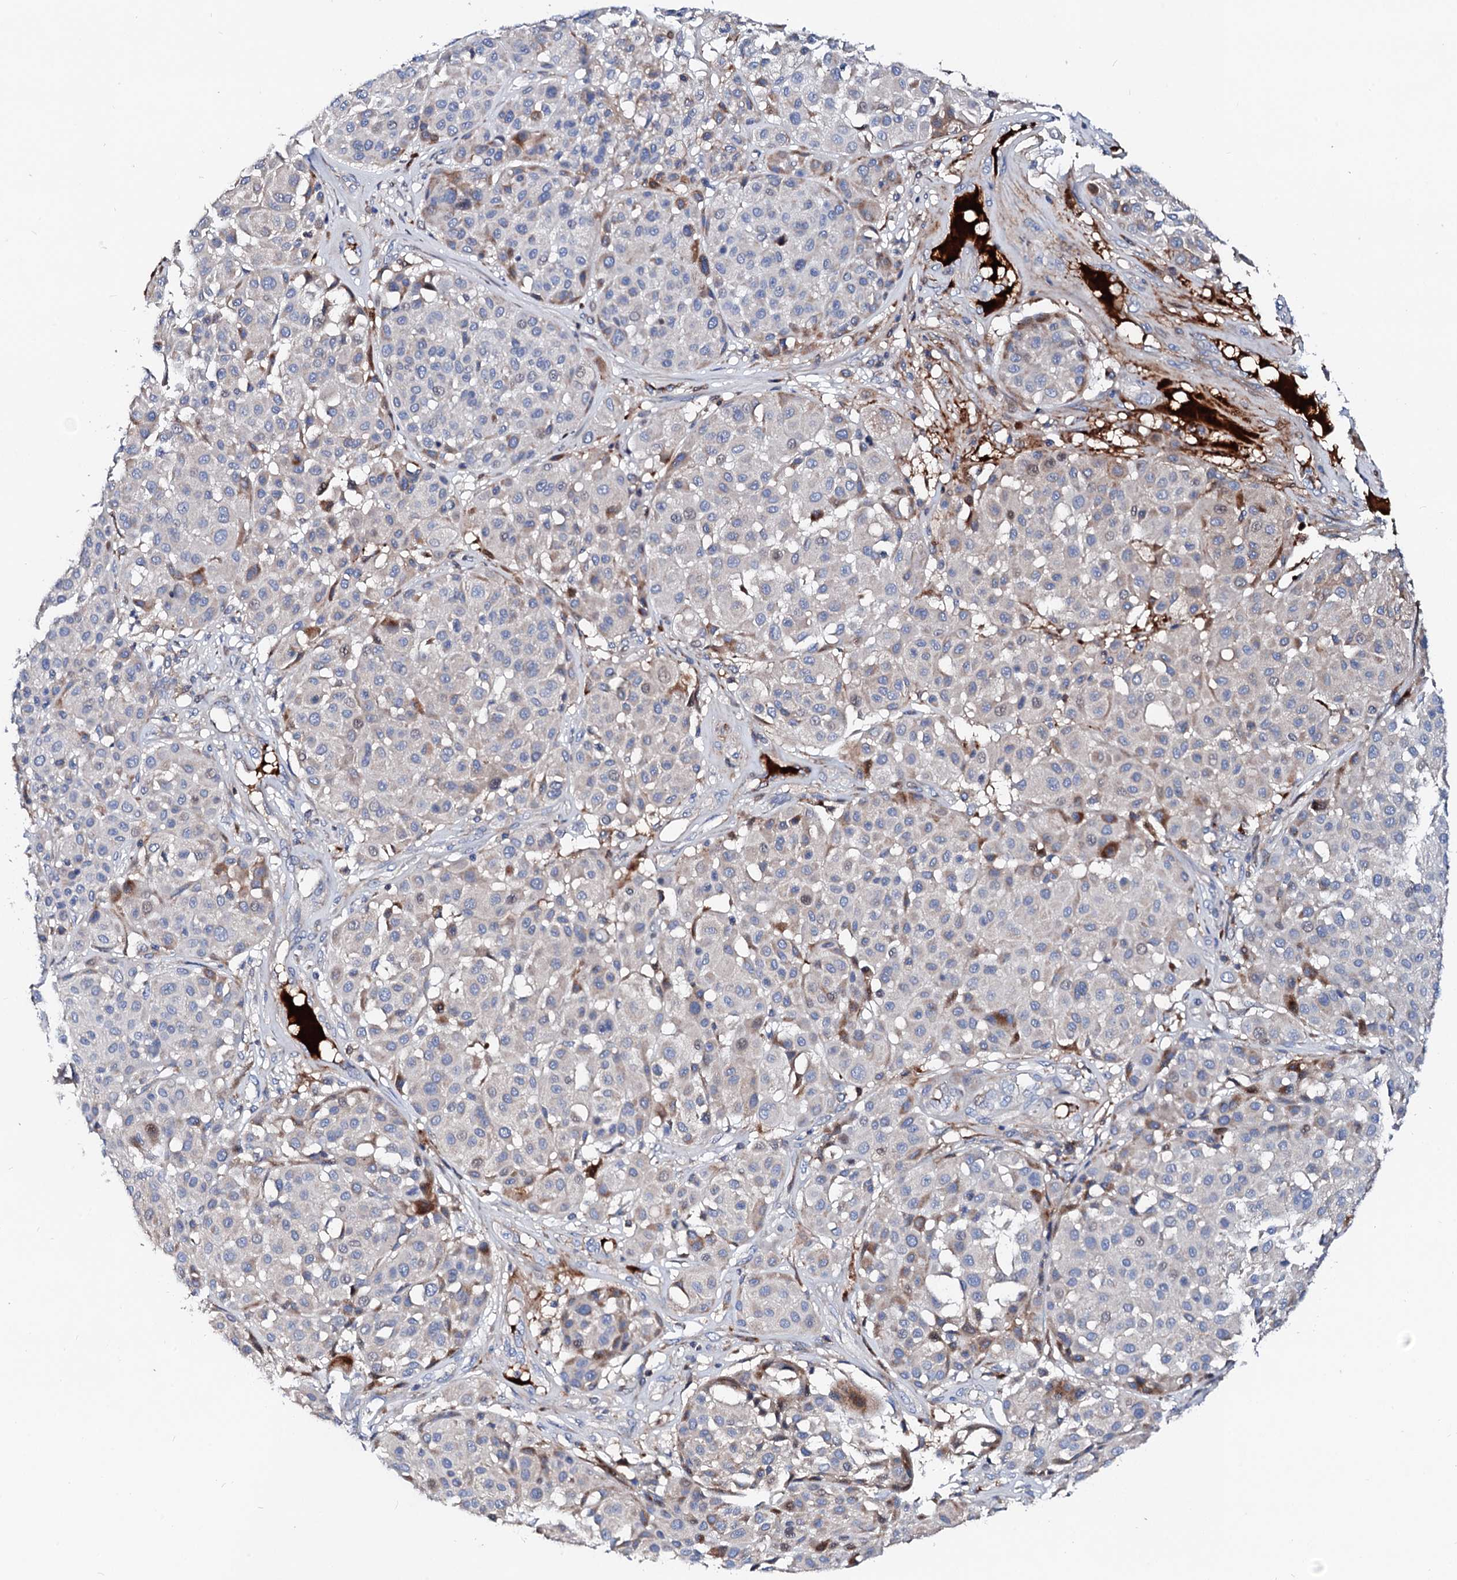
{"staining": {"intensity": "moderate", "quantity": "<25%", "location": "cytoplasmic/membranous"}, "tissue": "melanoma", "cell_type": "Tumor cells", "image_type": "cancer", "snomed": [{"axis": "morphology", "description": "Malignant melanoma, Metastatic site"}, {"axis": "topography", "description": "Soft tissue"}], "caption": "A brown stain highlights moderate cytoplasmic/membranous positivity of a protein in melanoma tumor cells.", "gene": "SLC10A7", "patient": {"sex": "male", "age": 41}}